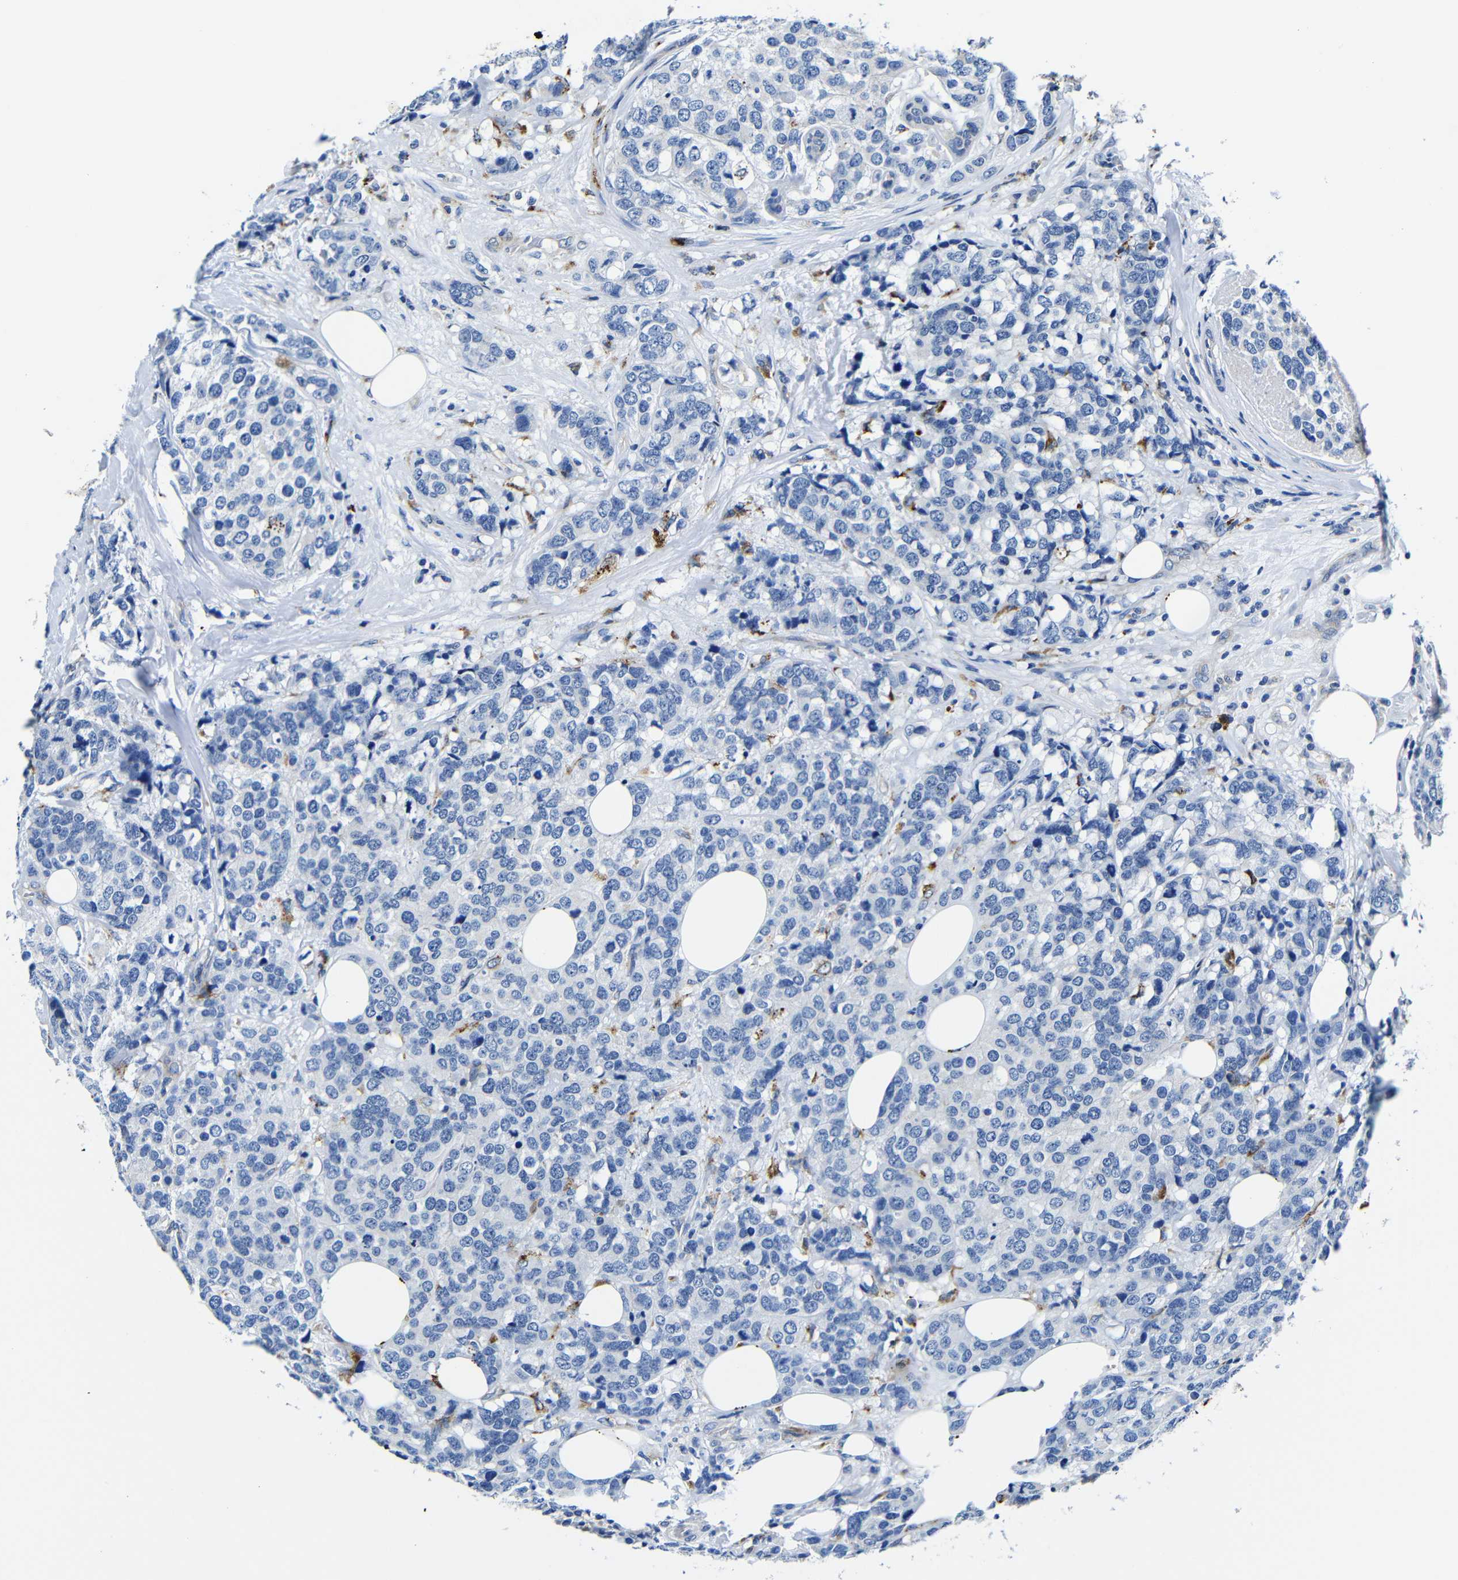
{"staining": {"intensity": "negative", "quantity": "none", "location": "none"}, "tissue": "breast cancer", "cell_type": "Tumor cells", "image_type": "cancer", "snomed": [{"axis": "morphology", "description": "Lobular carcinoma"}, {"axis": "topography", "description": "Breast"}], "caption": "The micrograph displays no significant expression in tumor cells of breast cancer.", "gene": "GIMAP2", "patient": {"sex": "female", "age": 59}}